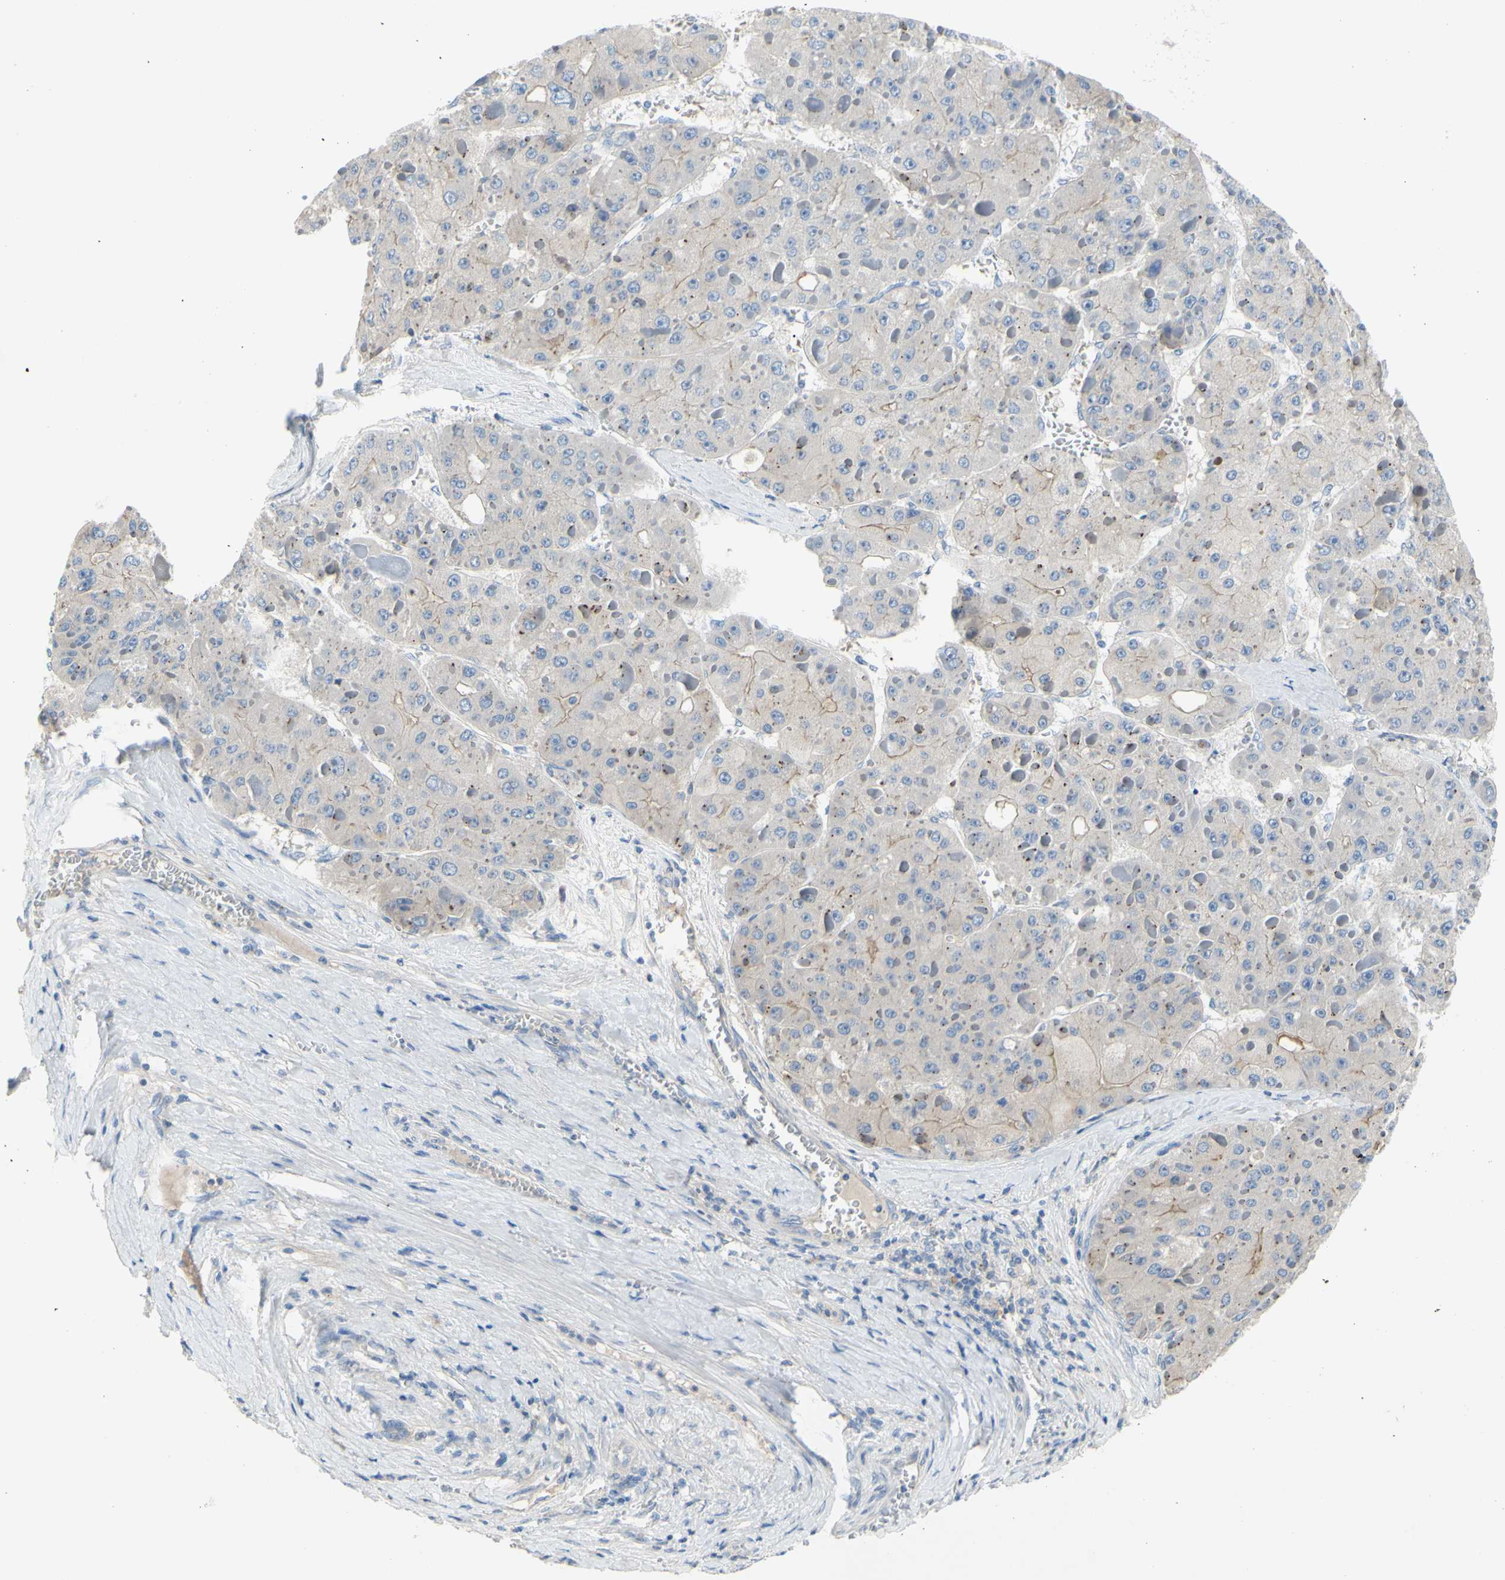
{"staining": {"intensity": "weak", "quantity": "<25%", "location": "cytoplasmic/membranous"}, "tissue": "liver cancer", "cell_type": "Tumor cells", "image_type": "cancer", "snomed": [{"axis": "morphology", "description": "Carcinoma, Hepatocellular, NOS"}, {"axis": "topography", "description": "Liver"}], "caption": "DAB immunohistochemical staining of human liver hepatocellular carcinoma shows no significant positivity in tumor cells.", "gene": "TMEM59L", "patient": {"sex": "female", "age": 73}}